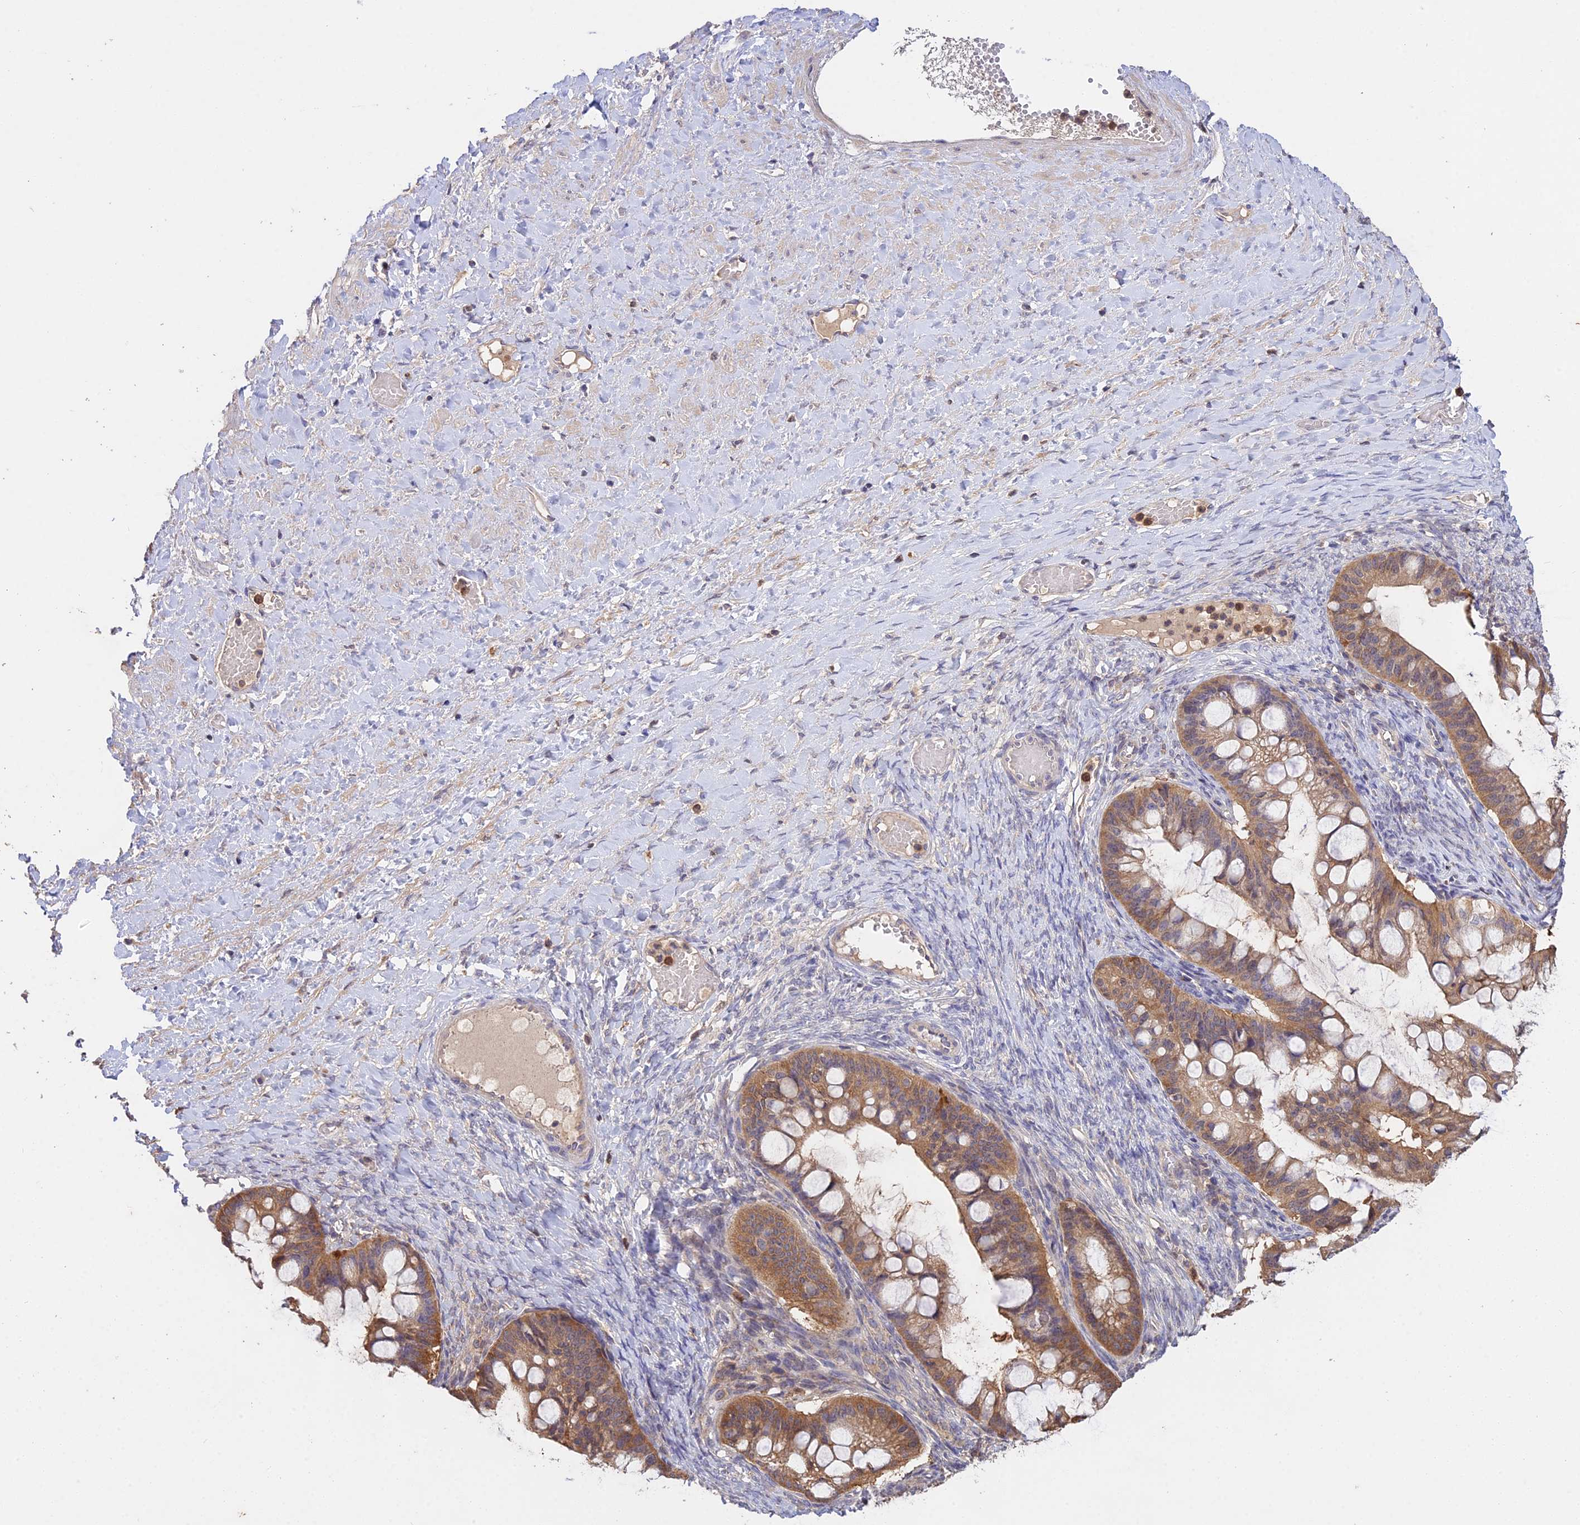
{"staining": {"intensity": "moderate", "quantity": ">75%", "location": "cytoplasmic/membranous"}, "tissue": "ovarian cancer", "cell_type": "Tumor cells", "image_type": "cancer", "snomed": [{"axis": "morphology", "description": "Cystadenocarcinoma, mucinous, NOS"}, {"axis": "topography", "description": "Ovary"}], "caption": "Approximately >75% of tumor cells in human ovarian cancer (mucinous cystadenocarcinoma) show moderate cytoplasmic/membranous protein expression as visualized by brown immunohistochemical staining.", "gene": "FBP1", "patient": {"sex": "female", "age": 73}}